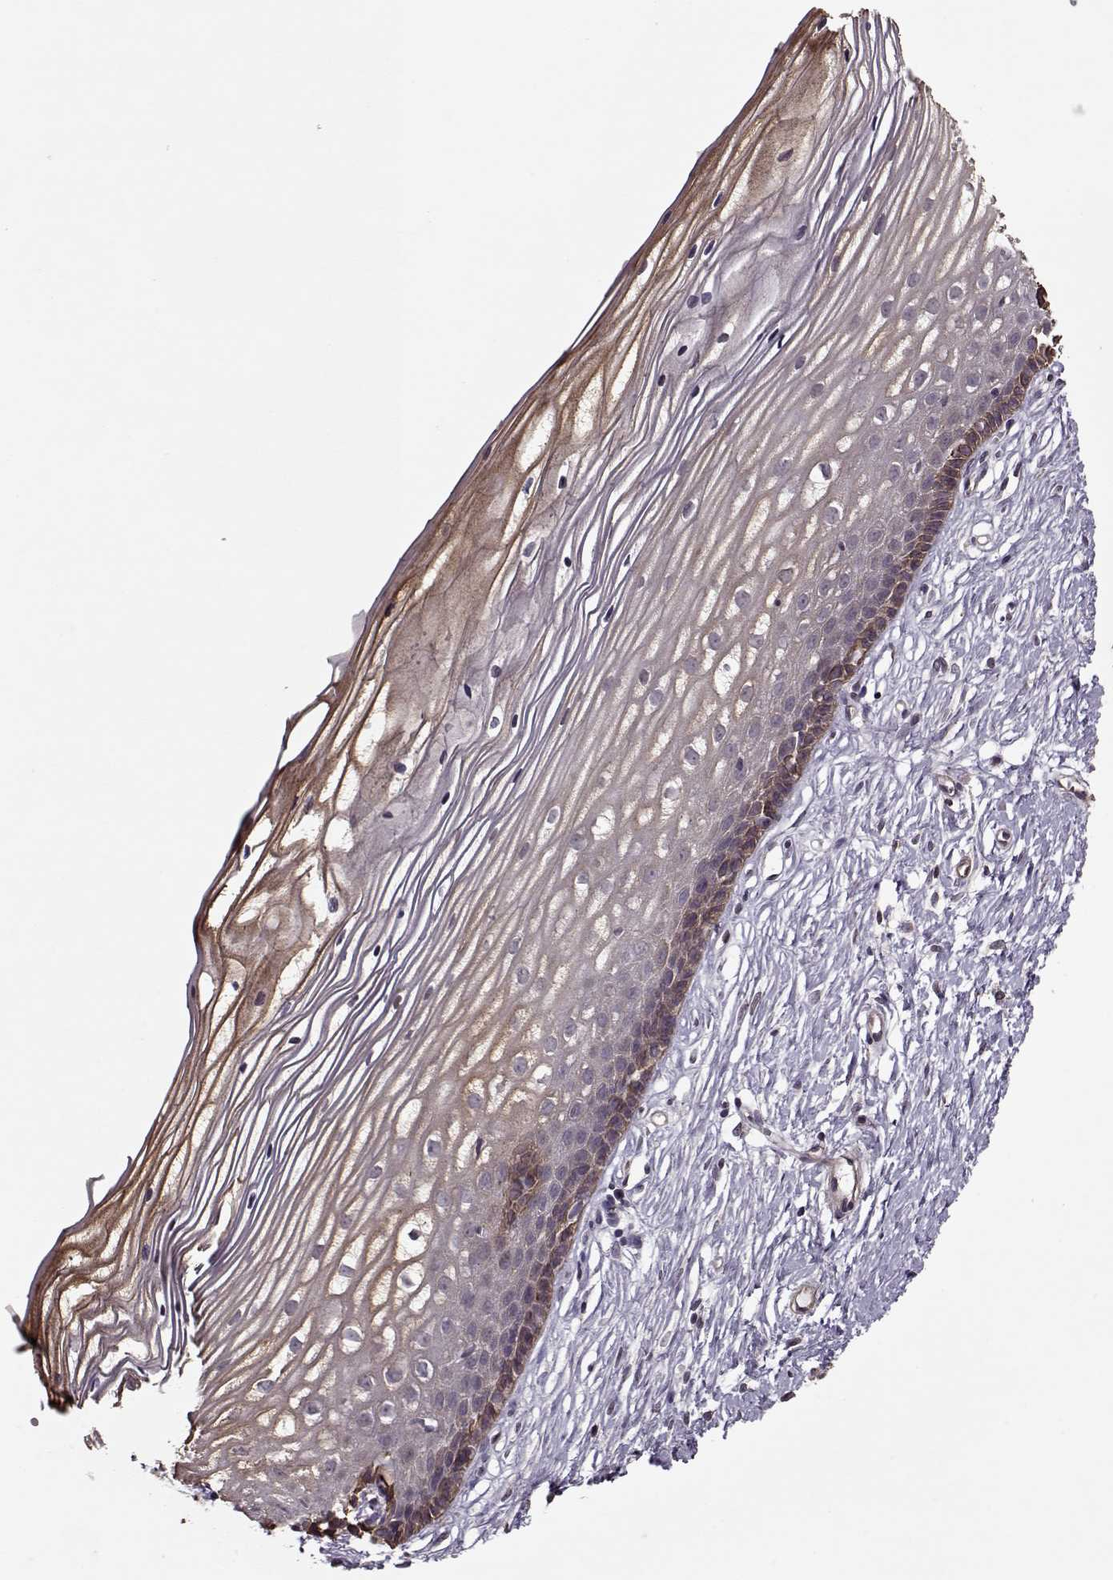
{"staining": {"intensity": "weak", "quantity": ">75%", "location": "cytoplasmic/membranous"}, "tissue": "cervix", "cell_type": "Glandular cells", "image_type": "normal", "snomed": [{"axis": "morphology", "description": "Normal tissue, NOS"}, {"axis": "topography", "description": "Cervix"}], "caption": "Cervix stained with IHC demonstrates weak cytoplasmic/membranous staining in about >75% of glandular cells. The staining is performed using DAB brown chromogen to label protein expression. The nuclei are counter-stained blue using hematoxylin.", "gene": "KRT9", "patient": {"sex": "female", "age": 40}}